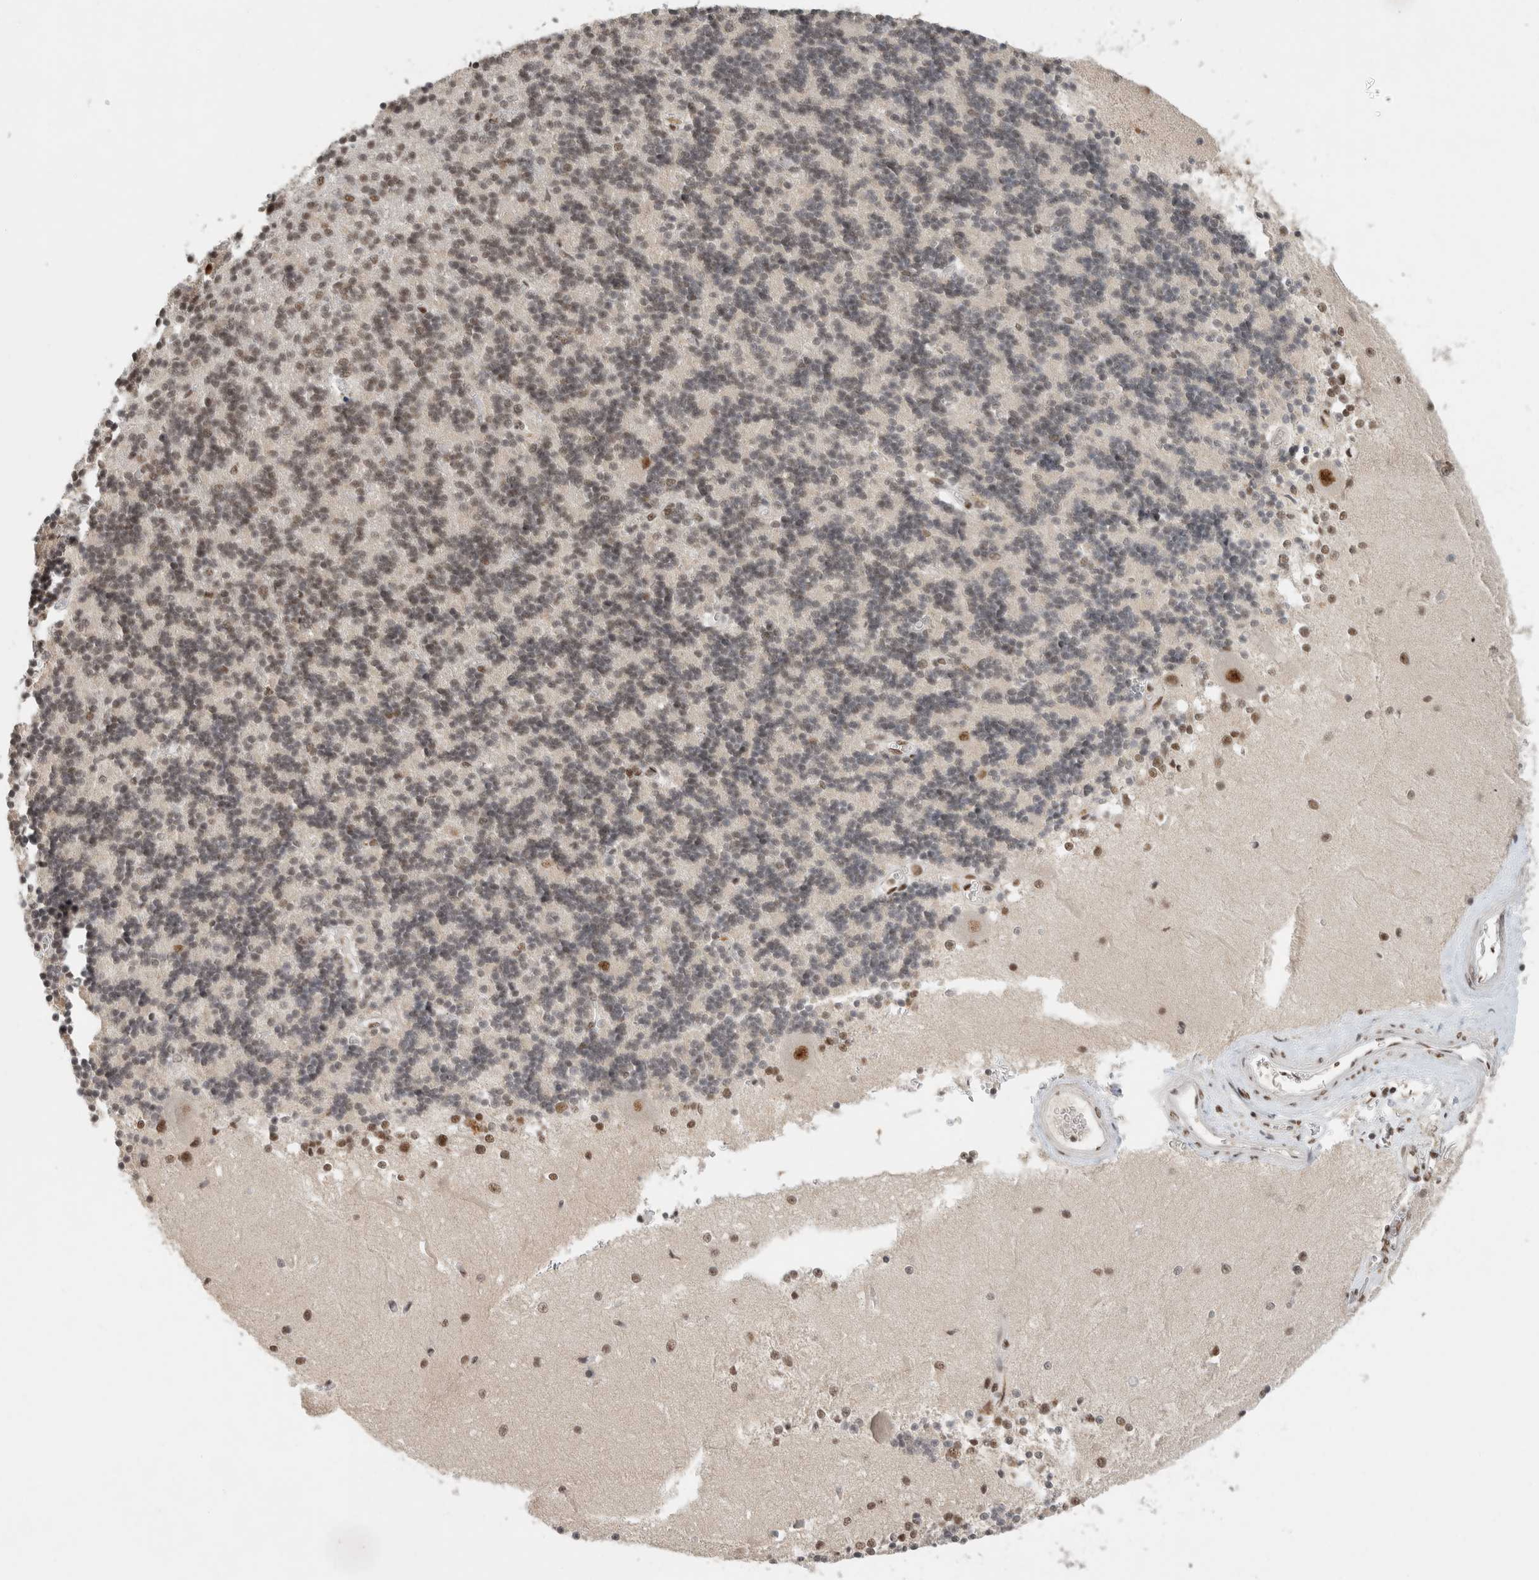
{"staining": {"intensity": "weak", "quantity": ">75%", "location": "nuclear"}, "tissue": "cerebellum", "cell_type": "Cells in granular layer", "image_type": "normal", "snomed": [{"axis": "morphology", "description": "Normal tissue, NOS"}, {"axis": "topography", "description": "Cerebellum"}], "caption": "Immunohistochemistry image of benign cerebellum stained for a protein (brown), which demonstrates low levels of weak nuclear expression in approximately >75% of cells in granular layer.", "gene": "DDX42", "patient": {"sex": "male", "age": 37}}